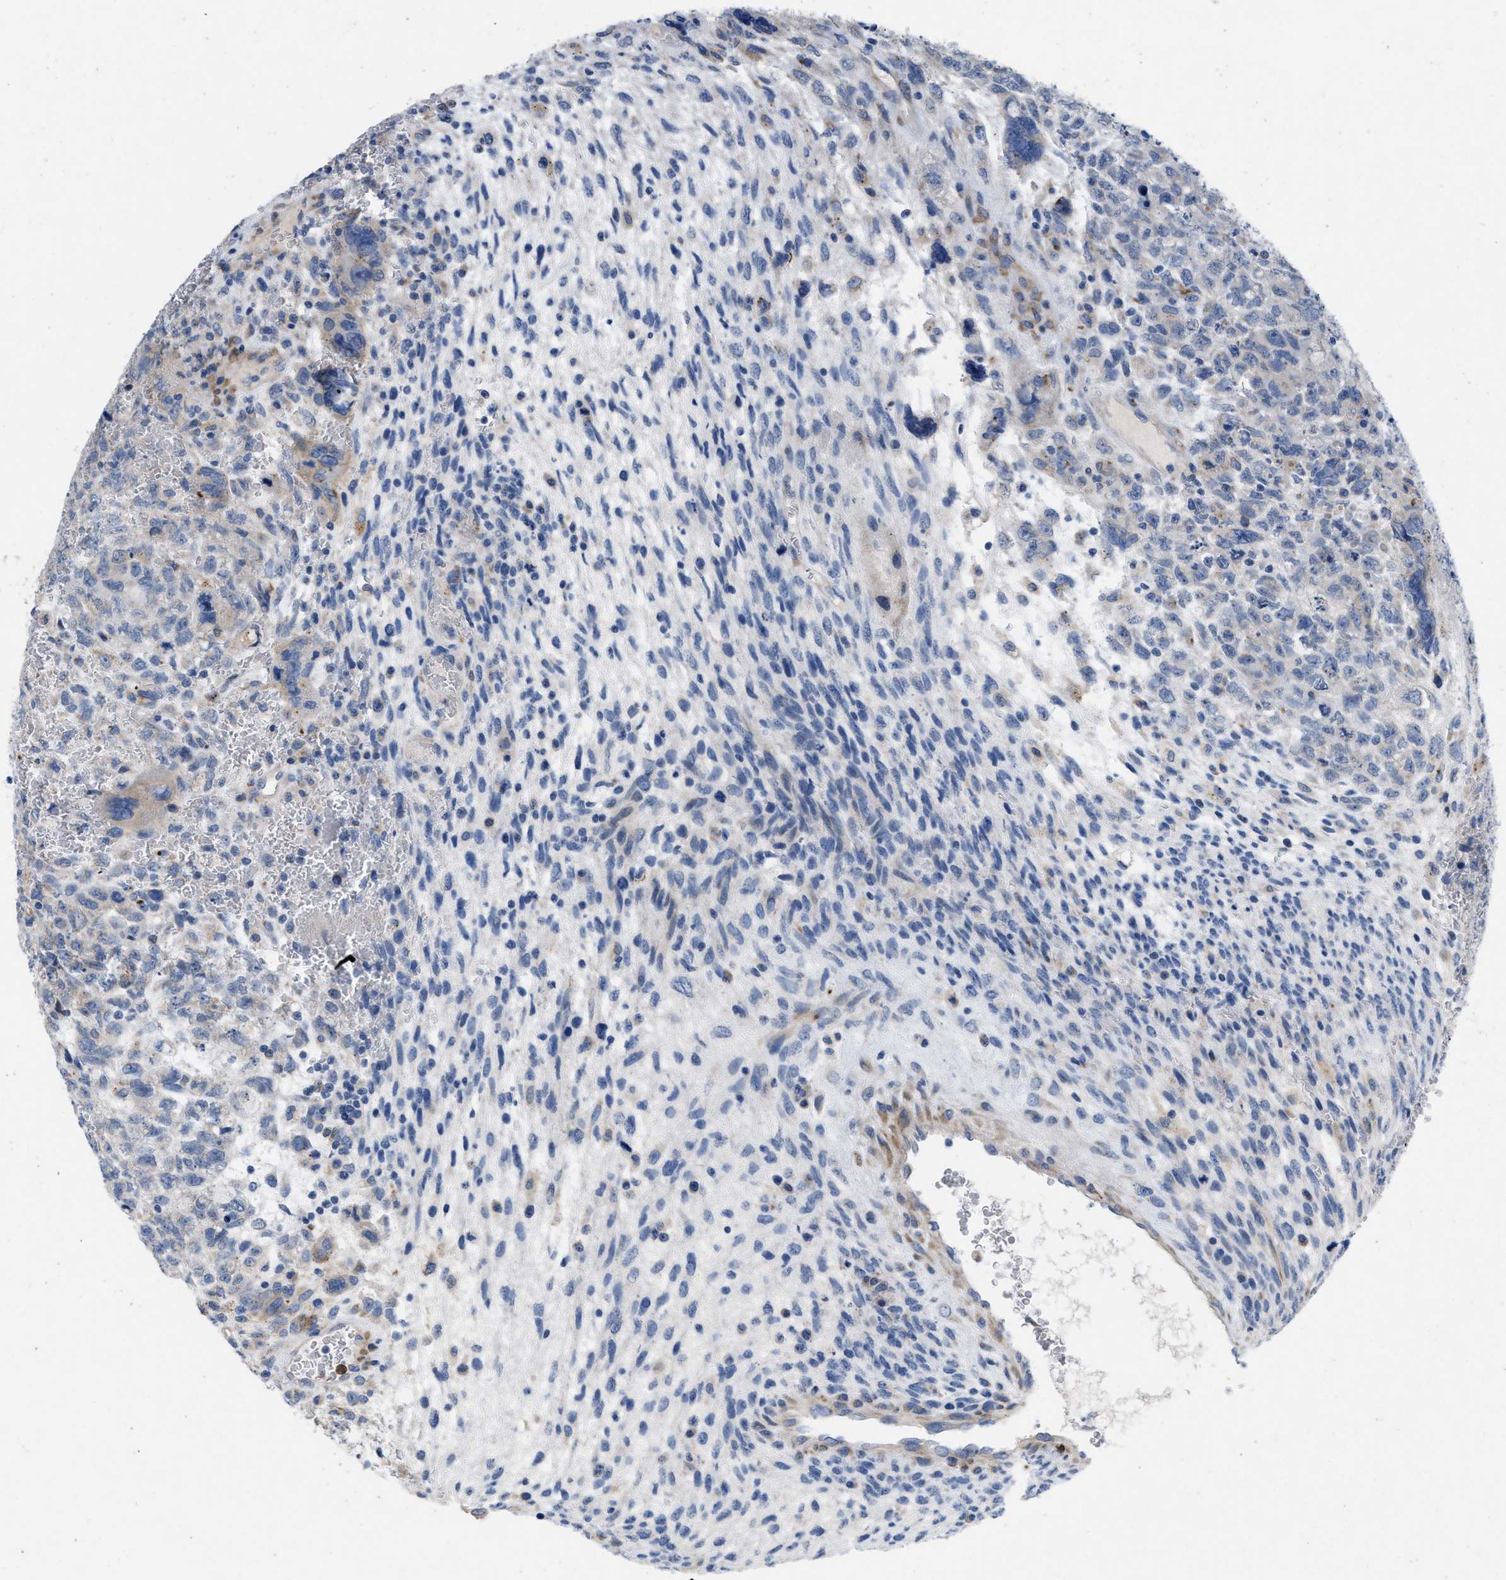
{"staining": {"intensity": "negative", "quantity": "none", "location": "none"}, "tissue": "testis cancer", "cell_type": "Tumor cells", "image_type": "cancer", "snomed": [{"axis": "morphology", "description": "Carcinoma, Embryonal, NOS"}, {"axis": "topography", "description": "Testis"}], "caption": "Protein analysis of testis cancer displays no significant expression in tumor cells.", "gene": "PLPPR5", "patient": {"sex": "male", "age": 28}}